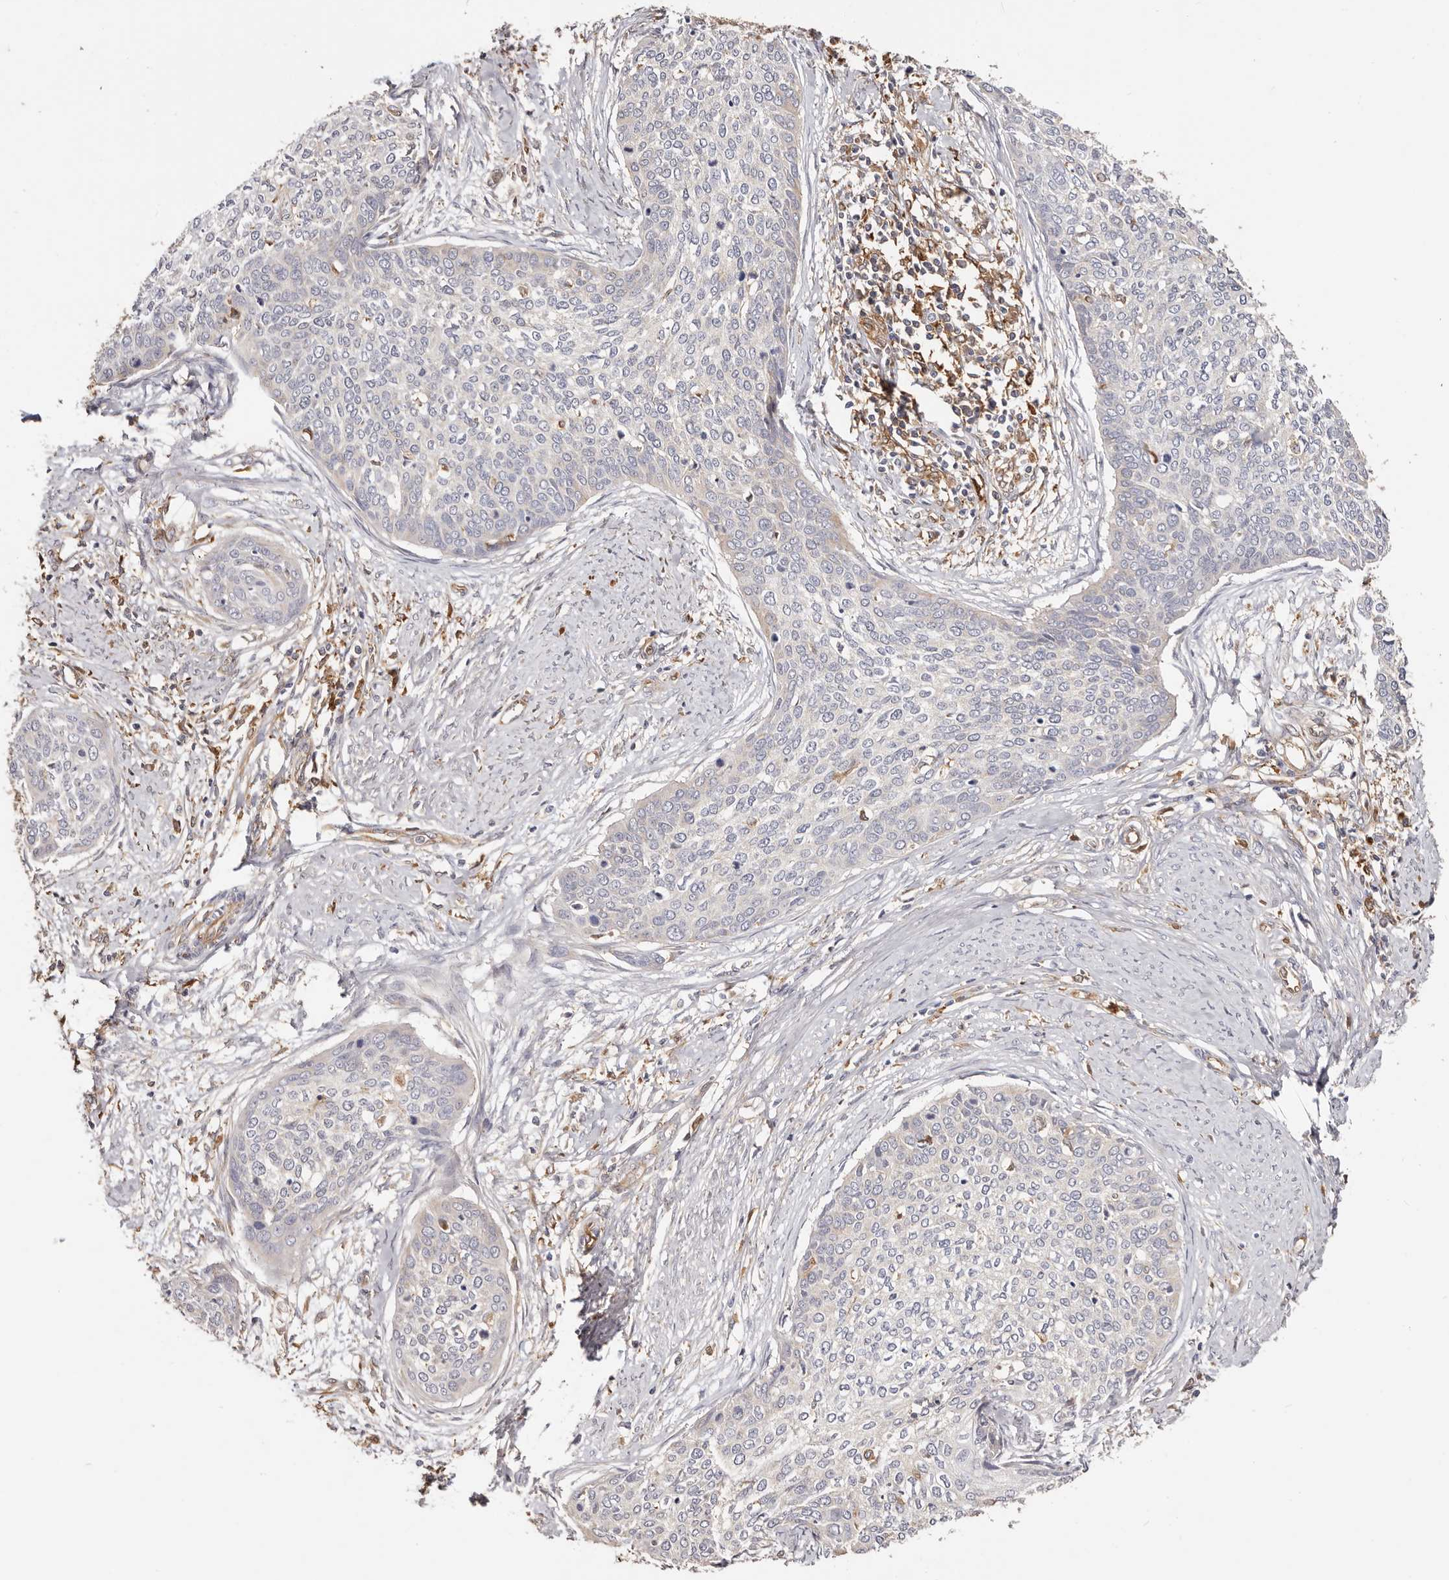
{"staining": {"intensity": "negative", "quantity": "none", "location": "none"}, "tissue": "cervical cancer", "cell_type": "Tumor cells", "image_type": "cancer", "snomed": [{"axis": "morphology", "description": "Squamous cell carcinoma, NOS"}, {"axis": "topography", "description": "Cervix"}], "caption": "DAB immunohistochemical staining of human cervical squamous cell carcinoma reveals no significant positivity in tumor cells.", "gene": "LAP3", "patient": {"sex": "female", "age": 37}}